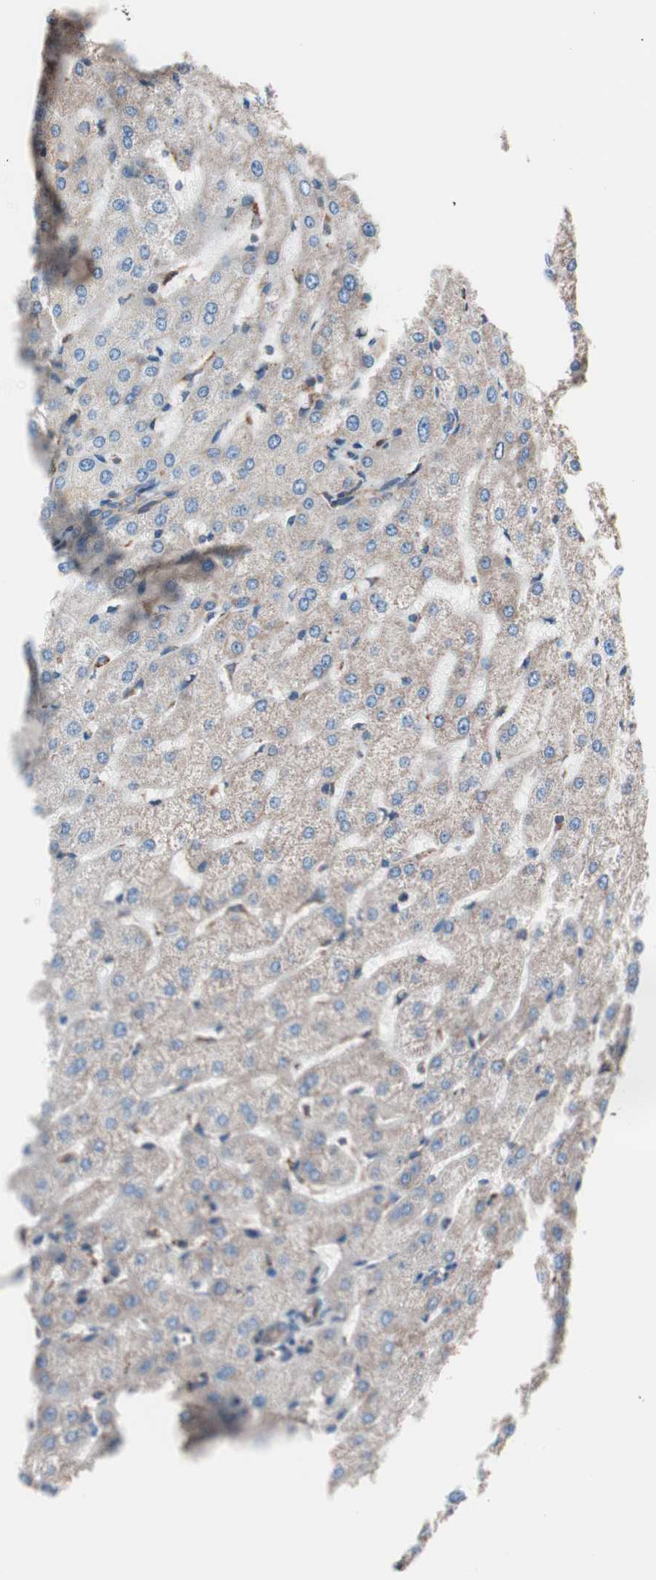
{"staining": {"intensity": "weak", "quantity": ">75%", "location": "cytoplasmic/membranous"}, "tissue": "liver", "cell_type": "Hepatocytes", "image_type": "normal", "snomed": [{"axis": "morphology", "description": "Normal tissue, NOS"}, {"axis": "morphology", "description": "Fibrosis, NOS"}, {"axis": "topography", "description": "Liver"}], "caption": "Protein staining of benign liver reveals weak cytoplasmic/membranous staining in about >75% of hepatocytes.", "gene": "CTTNBP2NL", "patient": {"sex": "female", "age": 29}}